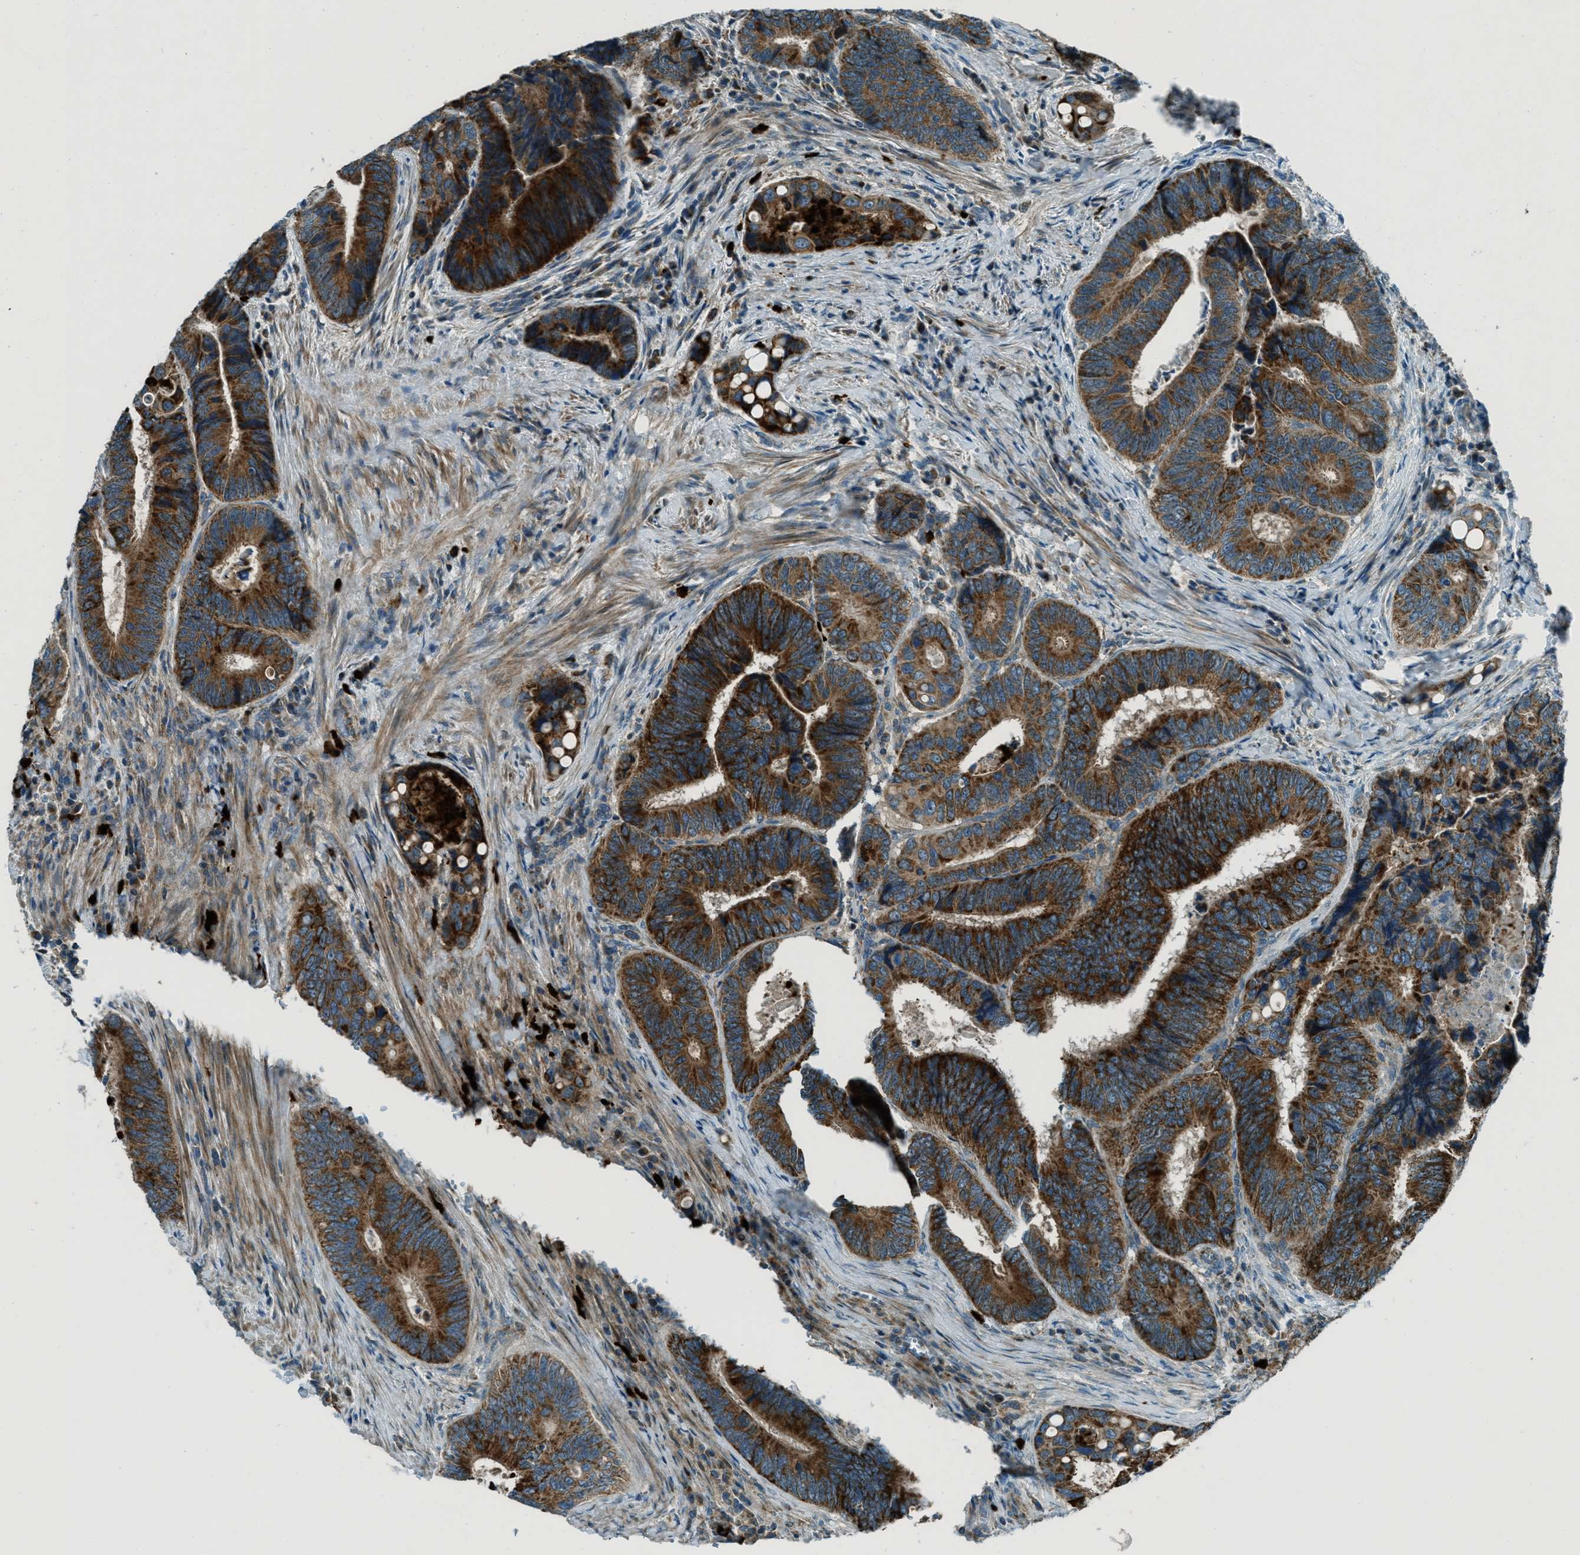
{"staining": {"intensity": "strong", "quantity": ">75%", "location": "cytoplasmic/membranous"}, "tissue": "colorectal cancer", "cell_type": "Tumor cells", "image_type": "cancer", "snomed": [{"axis": "morphology", "description": "Inflammation, NOS"}, {"axis": "morphology", "description": "Adenocarcinoma, NOS"}, {"axis": "topography", "description": "Colon"}], "caption": "Immunohistochemical staining of human colorectal cancer (adenocarcinoma) shows high levels of strong cytoplasmic/membranous positivity in approximately >75% of tumor cells. (brown staining indicates protein expression, while blue staining denotes nuclei).", "gene": "FAR1", "patient": {"sex": "male", "age": 72}}